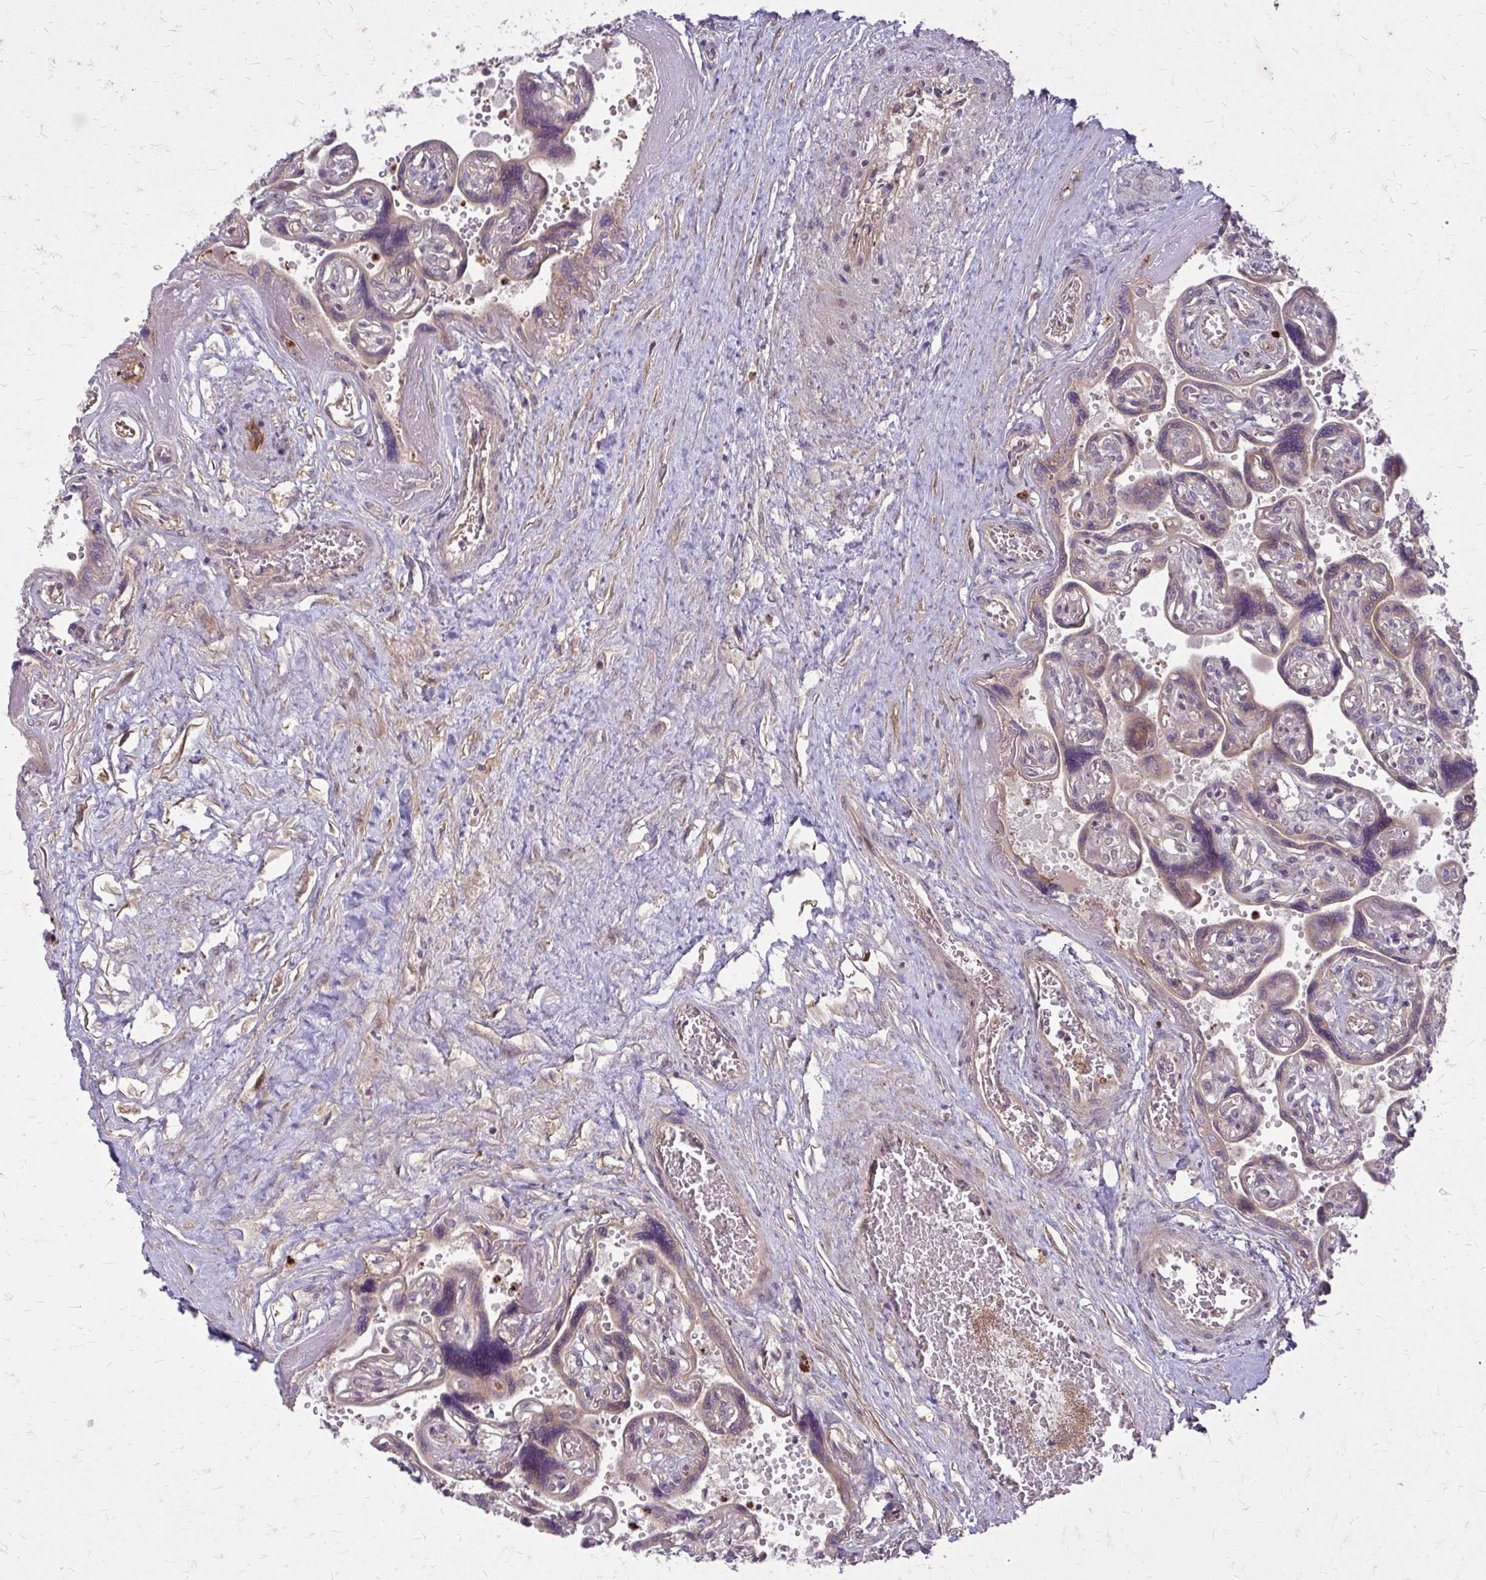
{"staining": {"intensity": "weak", "quantity": ">75%", "location": "cytoplasmic/membranous"}, "tissue": "placenta", "cell_type": "Decidual cells", "image_type": "normal", "snomed": [{"axis": "morphology", "description": "Normal tissue, NOS"}, {"axis": "topography", "description": "Placenta"}], "caption": "Decidual cells display low levels of weak cytoplasmic/membranous positivity in approximately >75% of cells in benign human placenta.", "gene": "OXNAD1", "patient": {"sex": "female", "age": 32}}